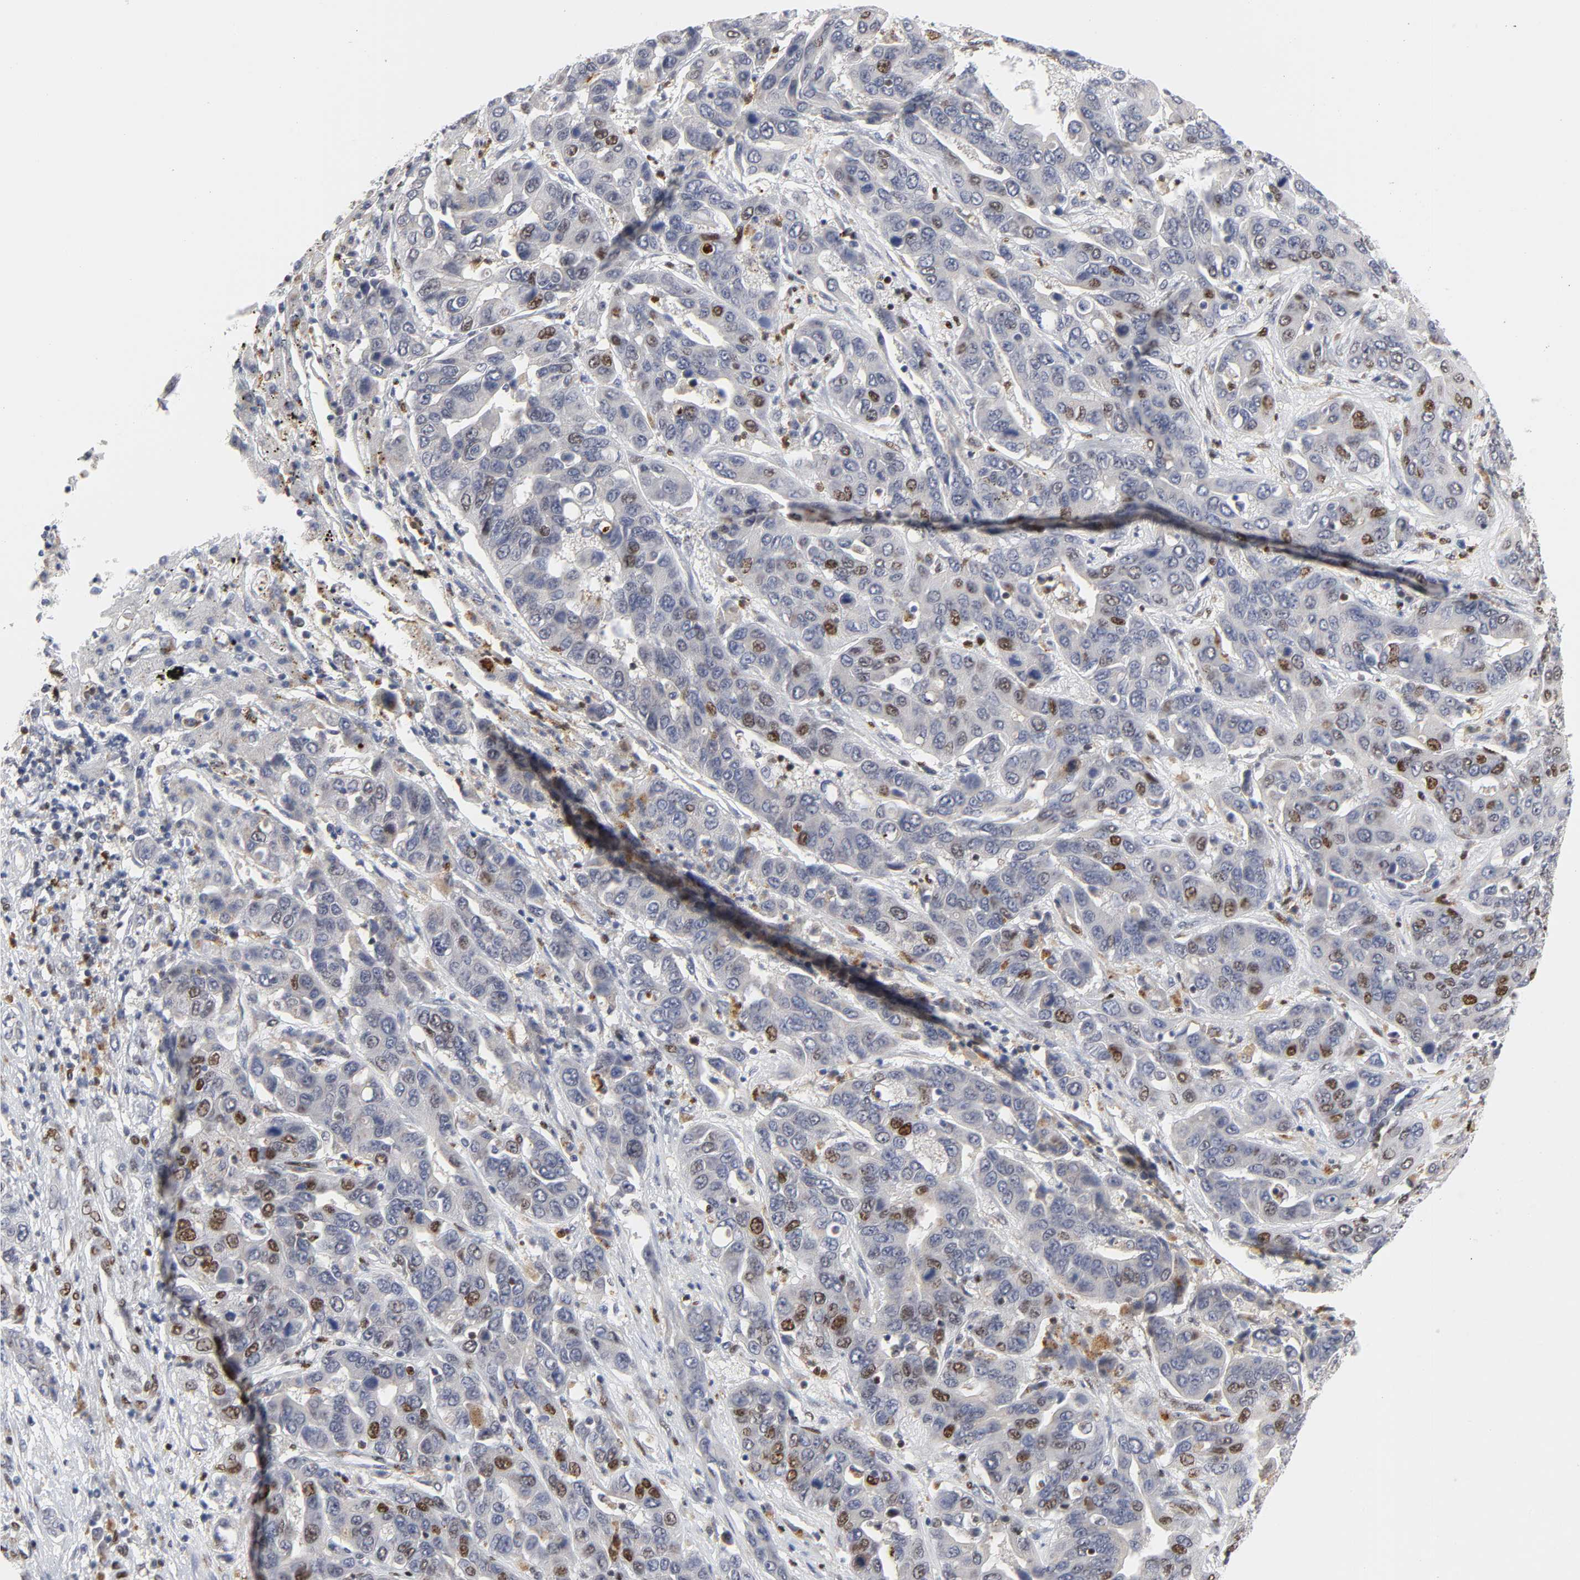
{"staining": {"intensity": "moderate", "quantity": "25%-75%", "location": "nuclear"}, "tissue": "liver cancer", "cell_type": "Tumor cells", "image_type": "cancer", "snomed": [{"axis": "morphology", "description": "Cholangiocarcinoma"}, {"axis": "topography", "description": "Liver"}], "caption": "Liver cancer (cholangiocarcinoma) stained for a protein shows moderate nuclear positivity in tumor cells.", "gene": "CREBBP", "patient": {"sex": "female", "age": 52}}